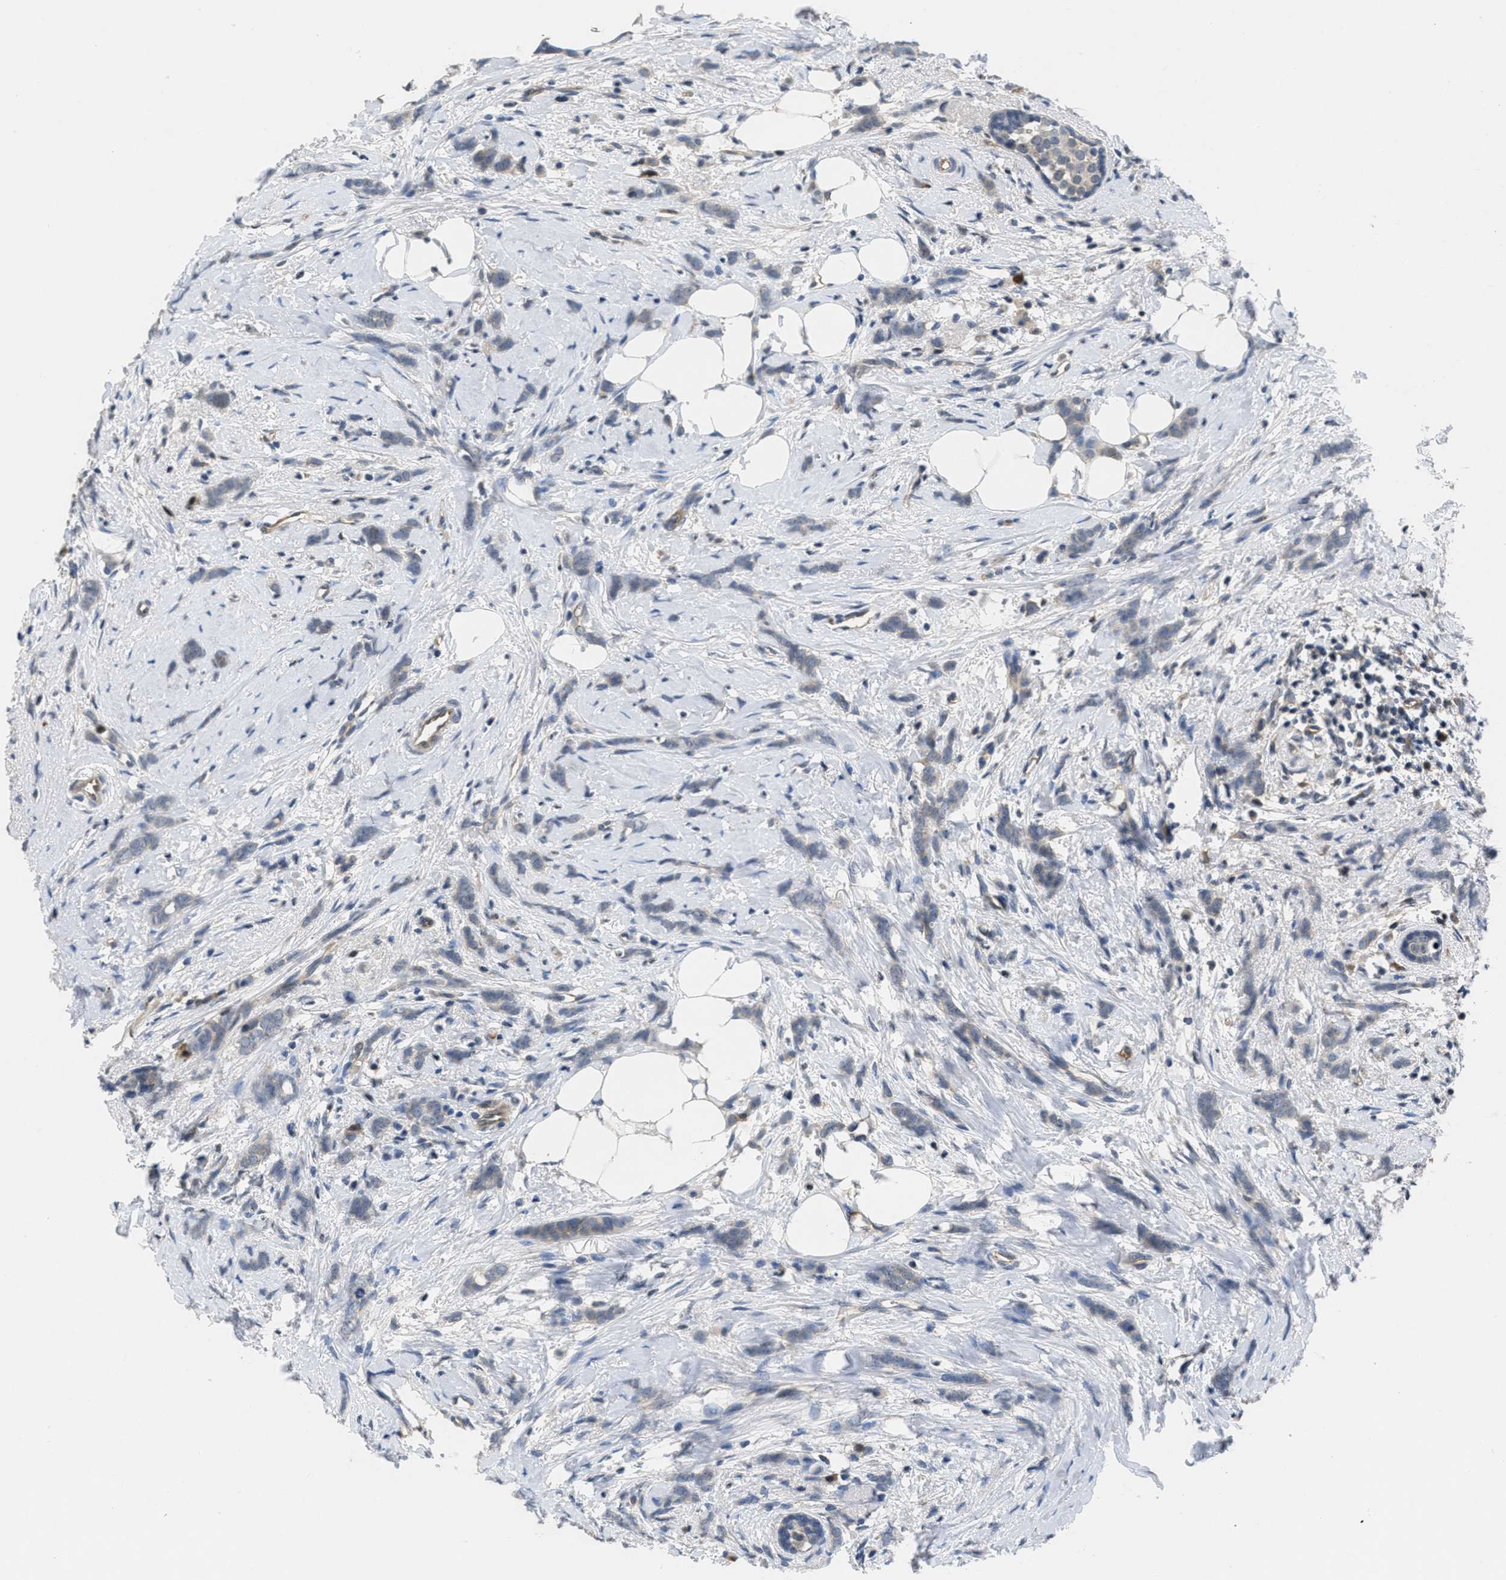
{"staining": {"intensity": "weak", "quantity": "<25%", "location": "cytoplasmic/membranous"}, "tissue": "breast cancer", "cell_type": "Tumor cells", "image_type": "cancer", "snomed": [{"axis": "morphology", "description": "Lobular carcinoma, in situ"}, {"axis": "morphology", "description": "Lobular carcinoma"}, {"axis": "topography", "description": "Breast"}], "caption": "The photomicrograph shows no staining of tumor cells in lobular carcinoma (breast). The staining is performed using DAB brown chromogen with nuclei counter-stained in using hematoxylin.", "gene": "ANGPT1", "patient": {"sex": "female", "age": 41}}